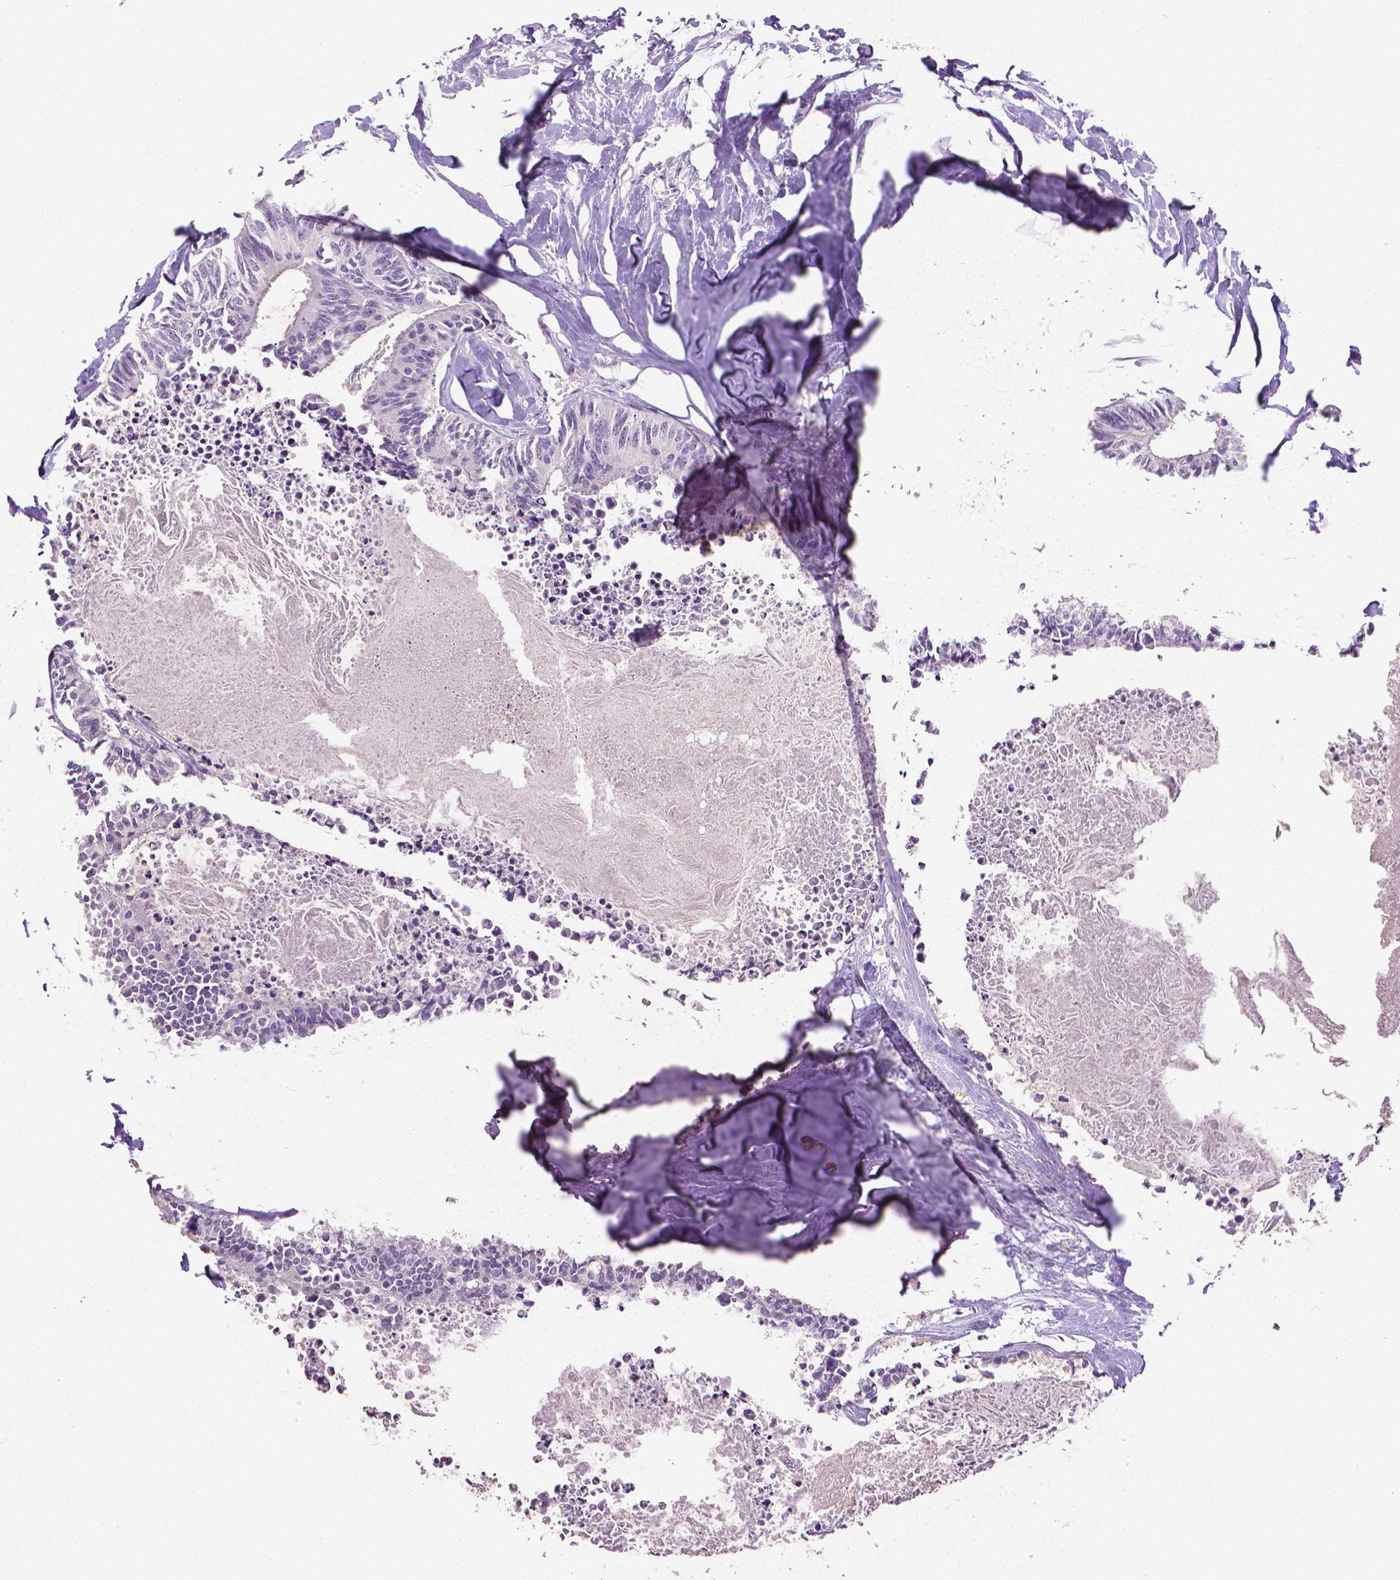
{"staining": {"intensity": "negative", "quantity": "none", "location": "none"}, "tissue": "colorectal cancer", "cell_type": "Tumor cells", "image_type": "cancer", "snomed": [{"axis": "morphology", "description": "Adenocarcinoma, NOS"}, {"axis": "topography", "description": "Colon"}, {"axis": "topography", "description": "Rectum"}], "caption": "The photomicrograph shows no significant positivity in tumor cells of colorectal cancer (adenocarcinoma).", "gene": "CDKN2D", "patient": {"sex": "male", "age": 57}}